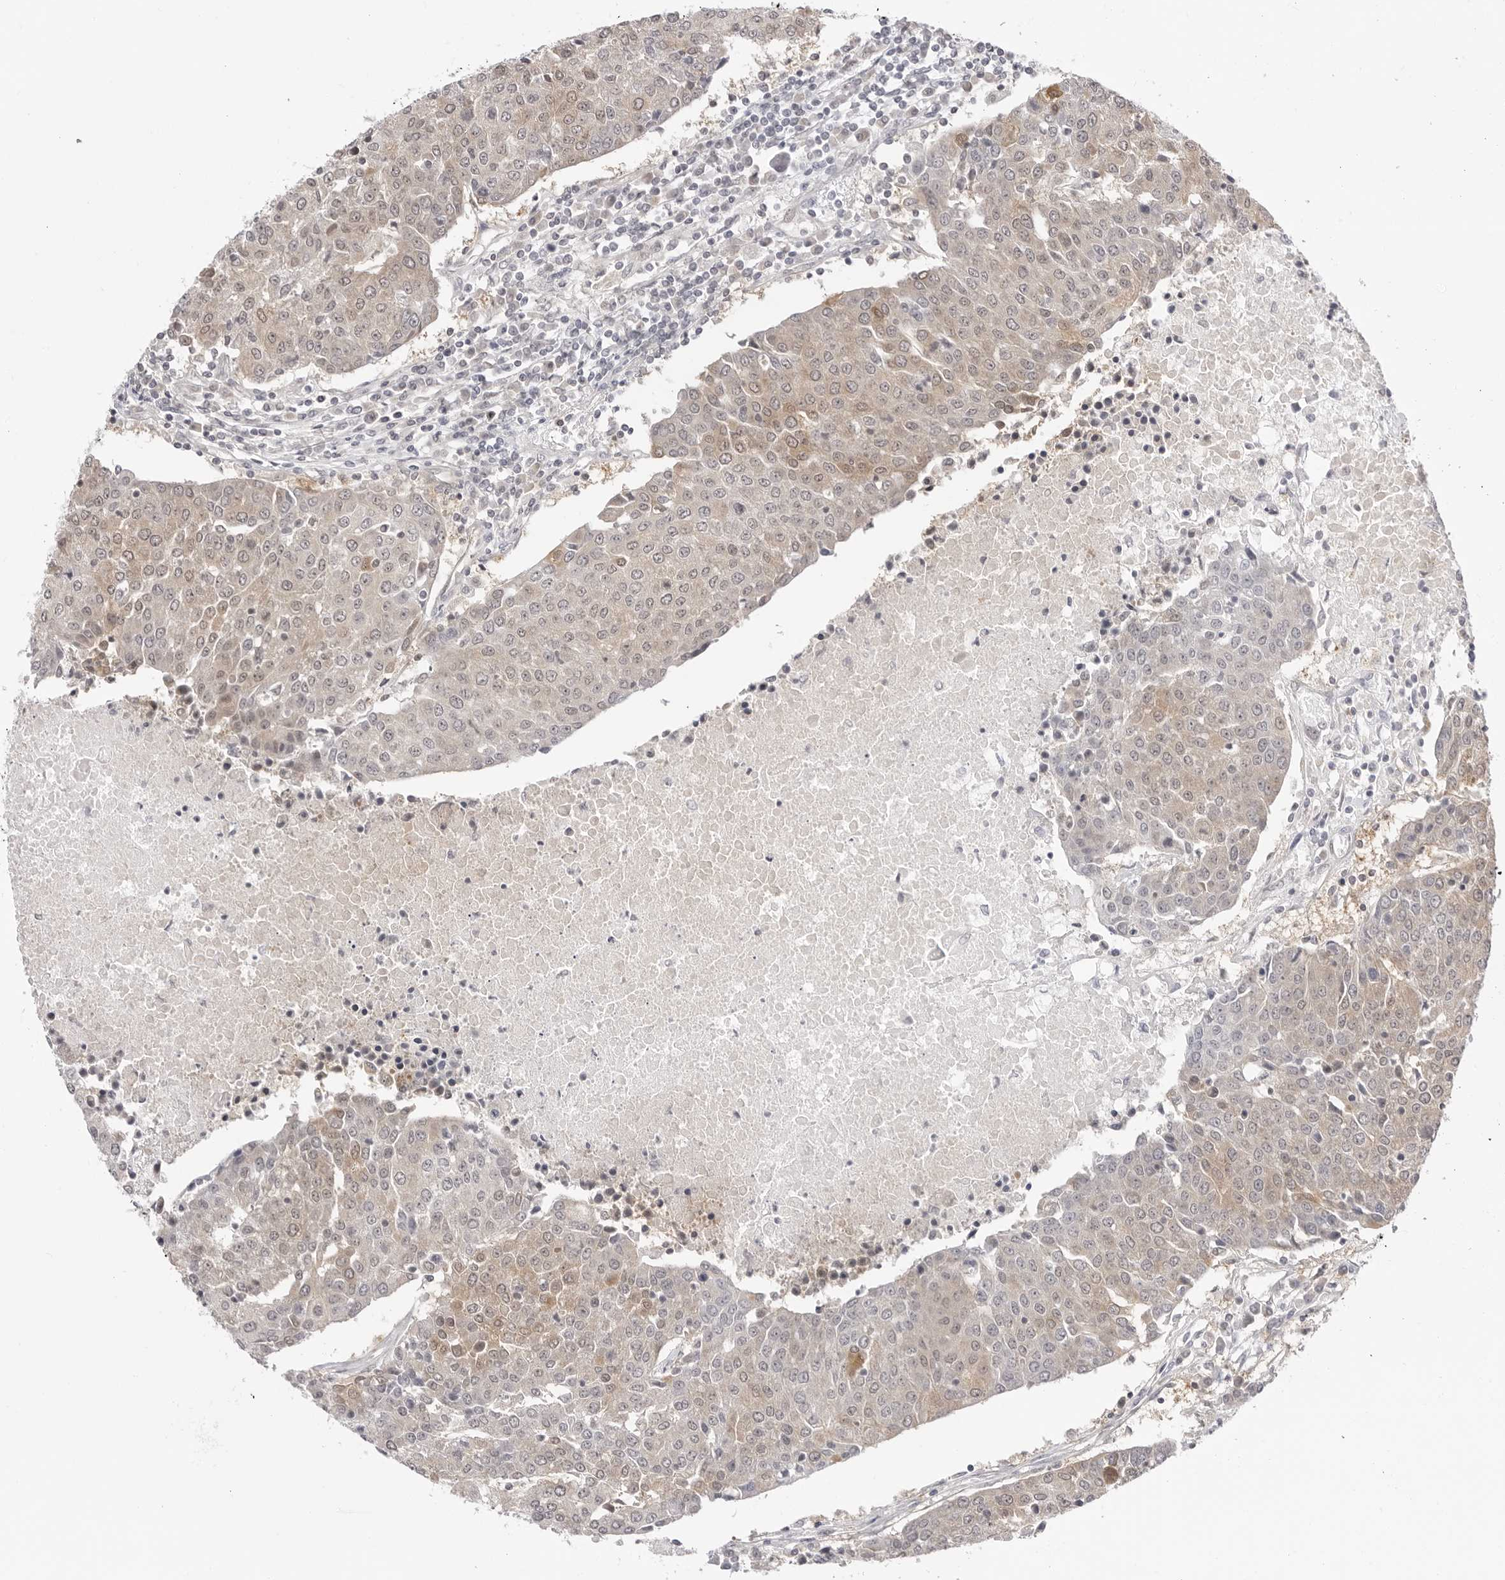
{"staining": {"intensity": "weak", "quantity": ">75%", "location": "cytoplasmic/membranous"}, "tissue": "urothelial cancer", "cell_type": "Tumor cells", "image_type": "cancer", "snomed": [{"axis": "morphology", "description": "Urothelial carcinoma, High grade"}, {"axis": "topography", "description": "Urinary bladder"}], "caption": "Immunohistochemical staining of human urothelial carcinoma (high-grade) demonstrates low levels of weak cytoplasmic/membranous protein positivity in about >75% of tumor cells. The protein is shown in brown color, while the nuclei are stained blue.", "gene": "FDPS", "patient": {"sex": "female", "age": 85}}